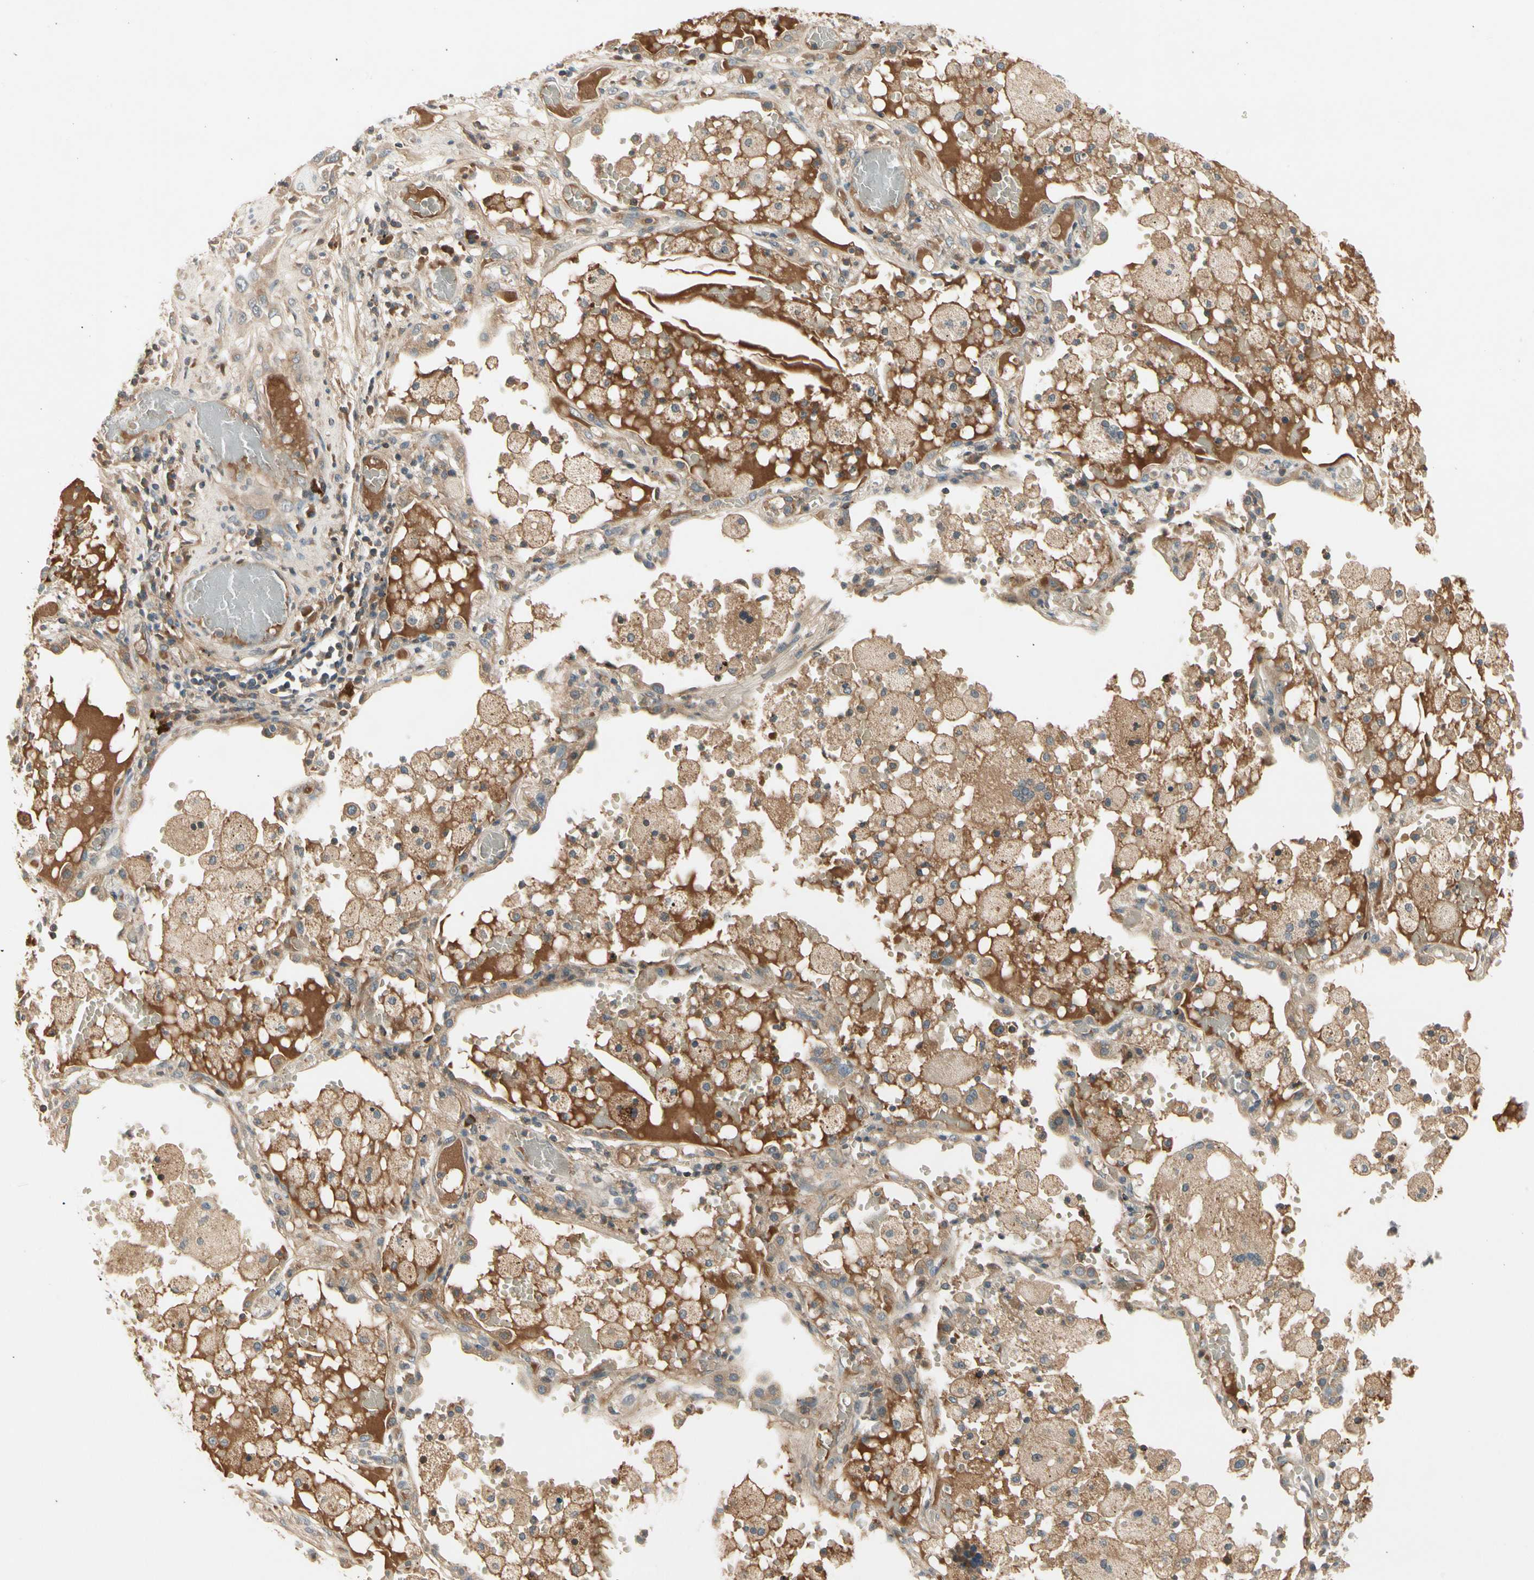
{"staining": {"intensity": "weak", "quantity": ">75%", "location": "cytoplasmic/membranous"}, "tissue": "lung cancer", "cell_type": "Tumor cells", "image_type": "cancer", "snomed": [{"axis": "morphology", "description": "Squamous cell carcinoma, NOS"}, {"axis": "topography", "description": "Lung"}], "caption": "A histopathology image of human lung cancer stained for a protein reveals weak cytoplasmic/membranous brown staining in tumor cells. The staining was performed using DAB, with brown indicating positive protein expression. Nuclei are stained blue with hematoxylin.", "gene": "CCL4", "patient": {"sex": "male", "age": 71}}